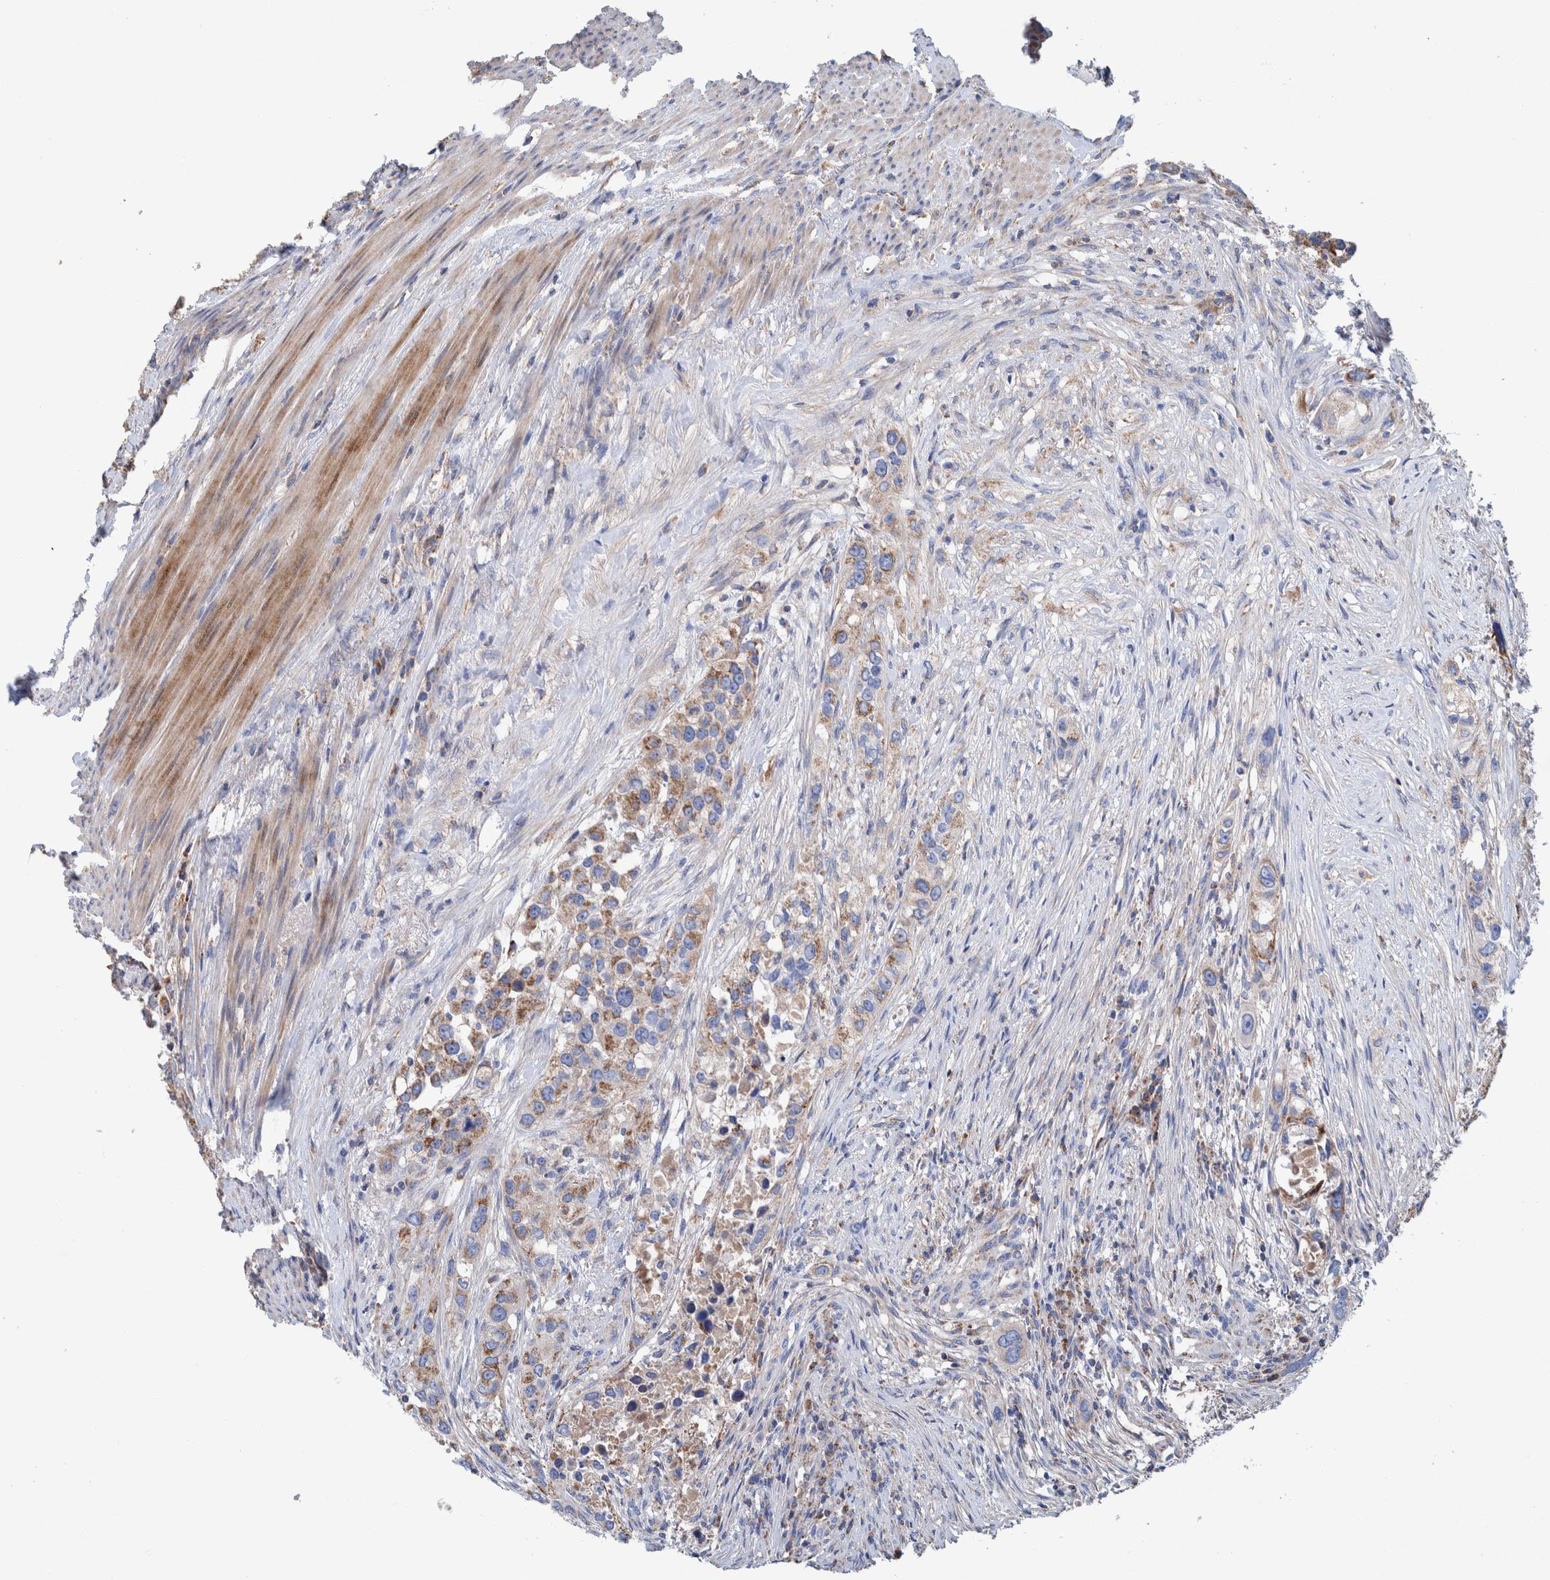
{"staining": {"intensity": "moderate", "quantity": ">75%", "location": "cytoplasmic/membranous"}, "tissue": "urothelial cancer", "cell_type": "Tumor cells", "image_type": "cancer", "snomed": [{"axis": "morphology", "description": "Urothelial carcinoma, High grade"}, {"axis": "topography", "description": "Urinary bladder"}], "caption": "A high-resolution micrograph shows IHC staining of urothelial cancer, which reveals moderate cytoplasmic/membranous positivity in approximately >75% of tumor cells.", "gene": "DECR1", "patient": {"sex": "female", "age": 80}}